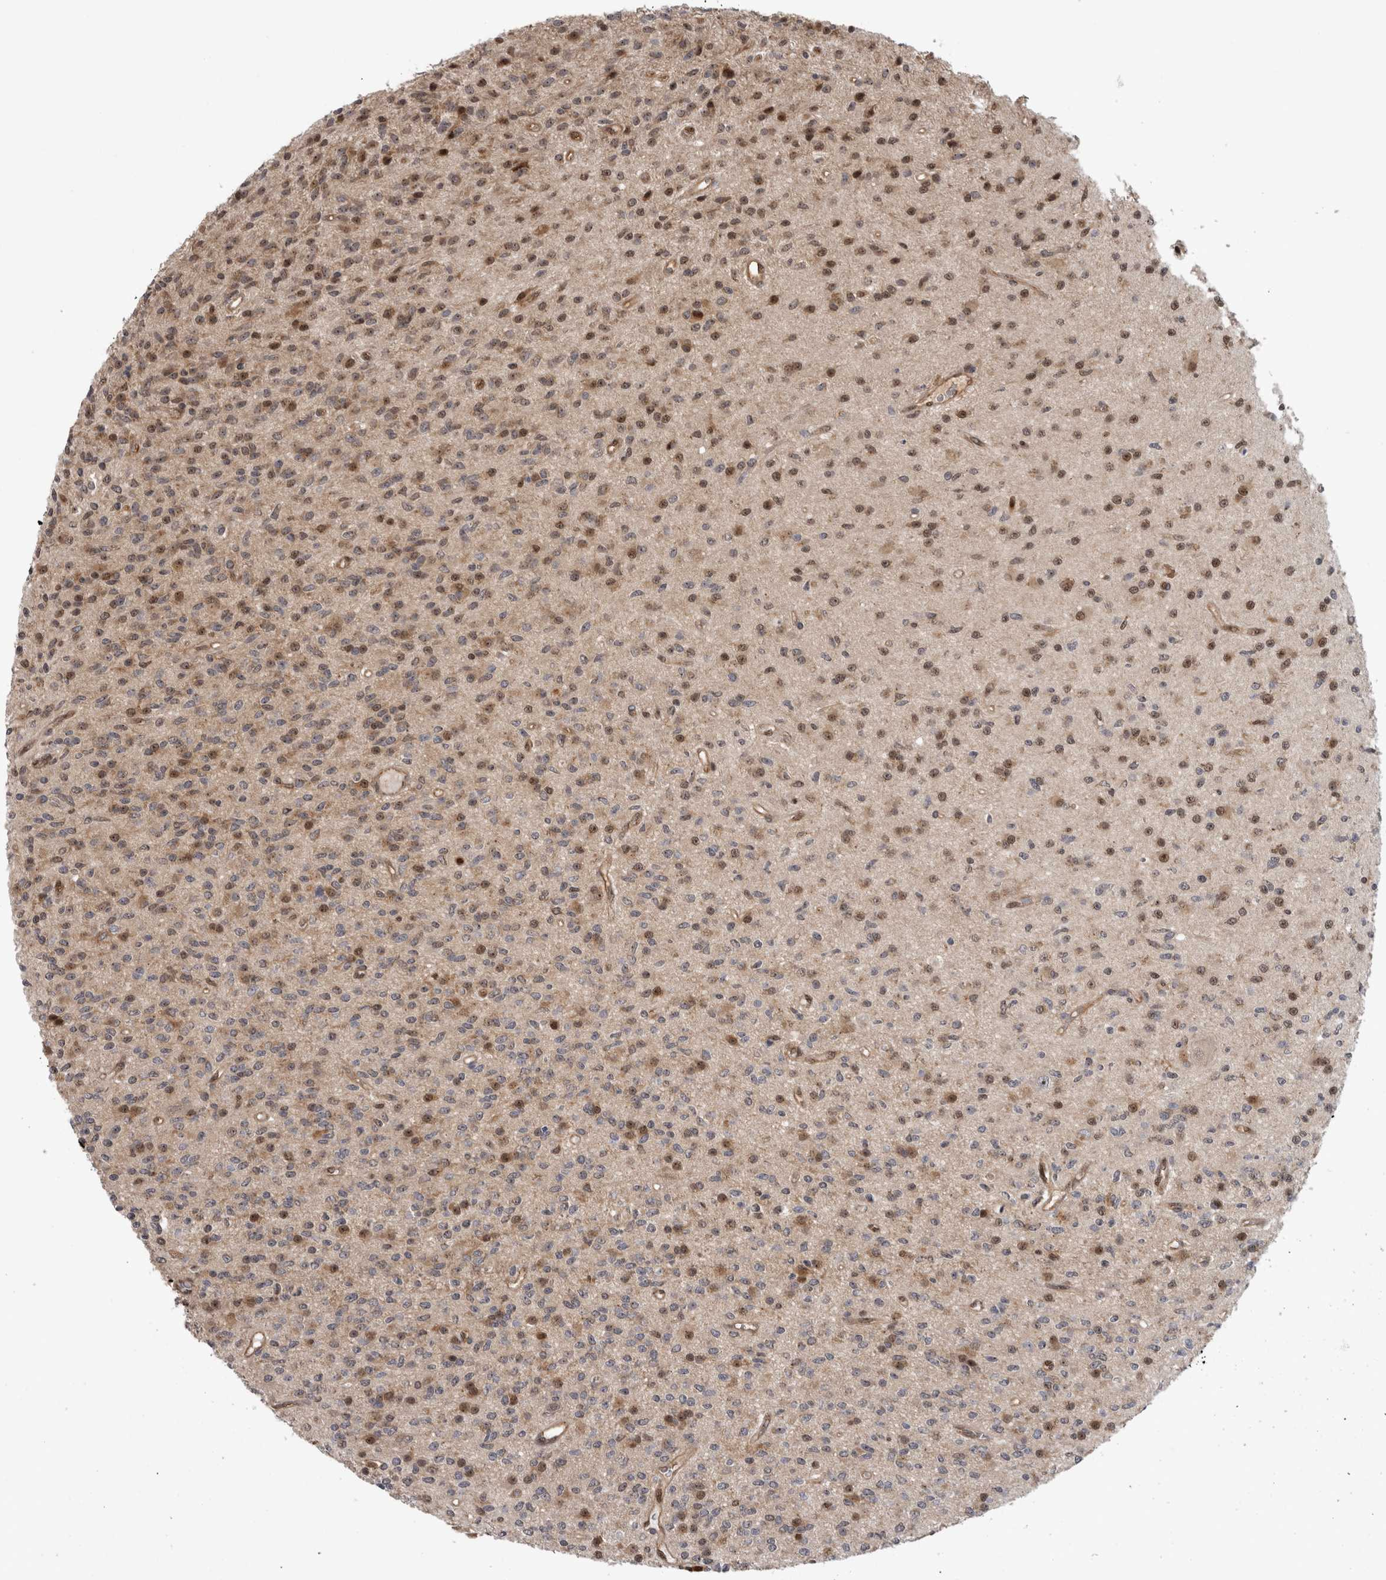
{"staining": {"intensity": "moderate", "quantity": "25%-75%", "location": "nuclear"}, "tissue": "glioma", "cell_type": "Tumor cells", "image_type": "cancer", "snomed": [{"axis": "morphology", "description": "Glioma, malignant, High grade"}, {"axis": "topography", "description": "Brain"}], "caption": "Tumor cells show moderate nuclear positivity in approximately 25%-75% of cells in glioma. (DAB (3,3'-diaminobenzidine) IHC with brightfield microscopy, high magnification).", "gene": "TDRD7", "patient": {"sex": "male", "age": 34}}